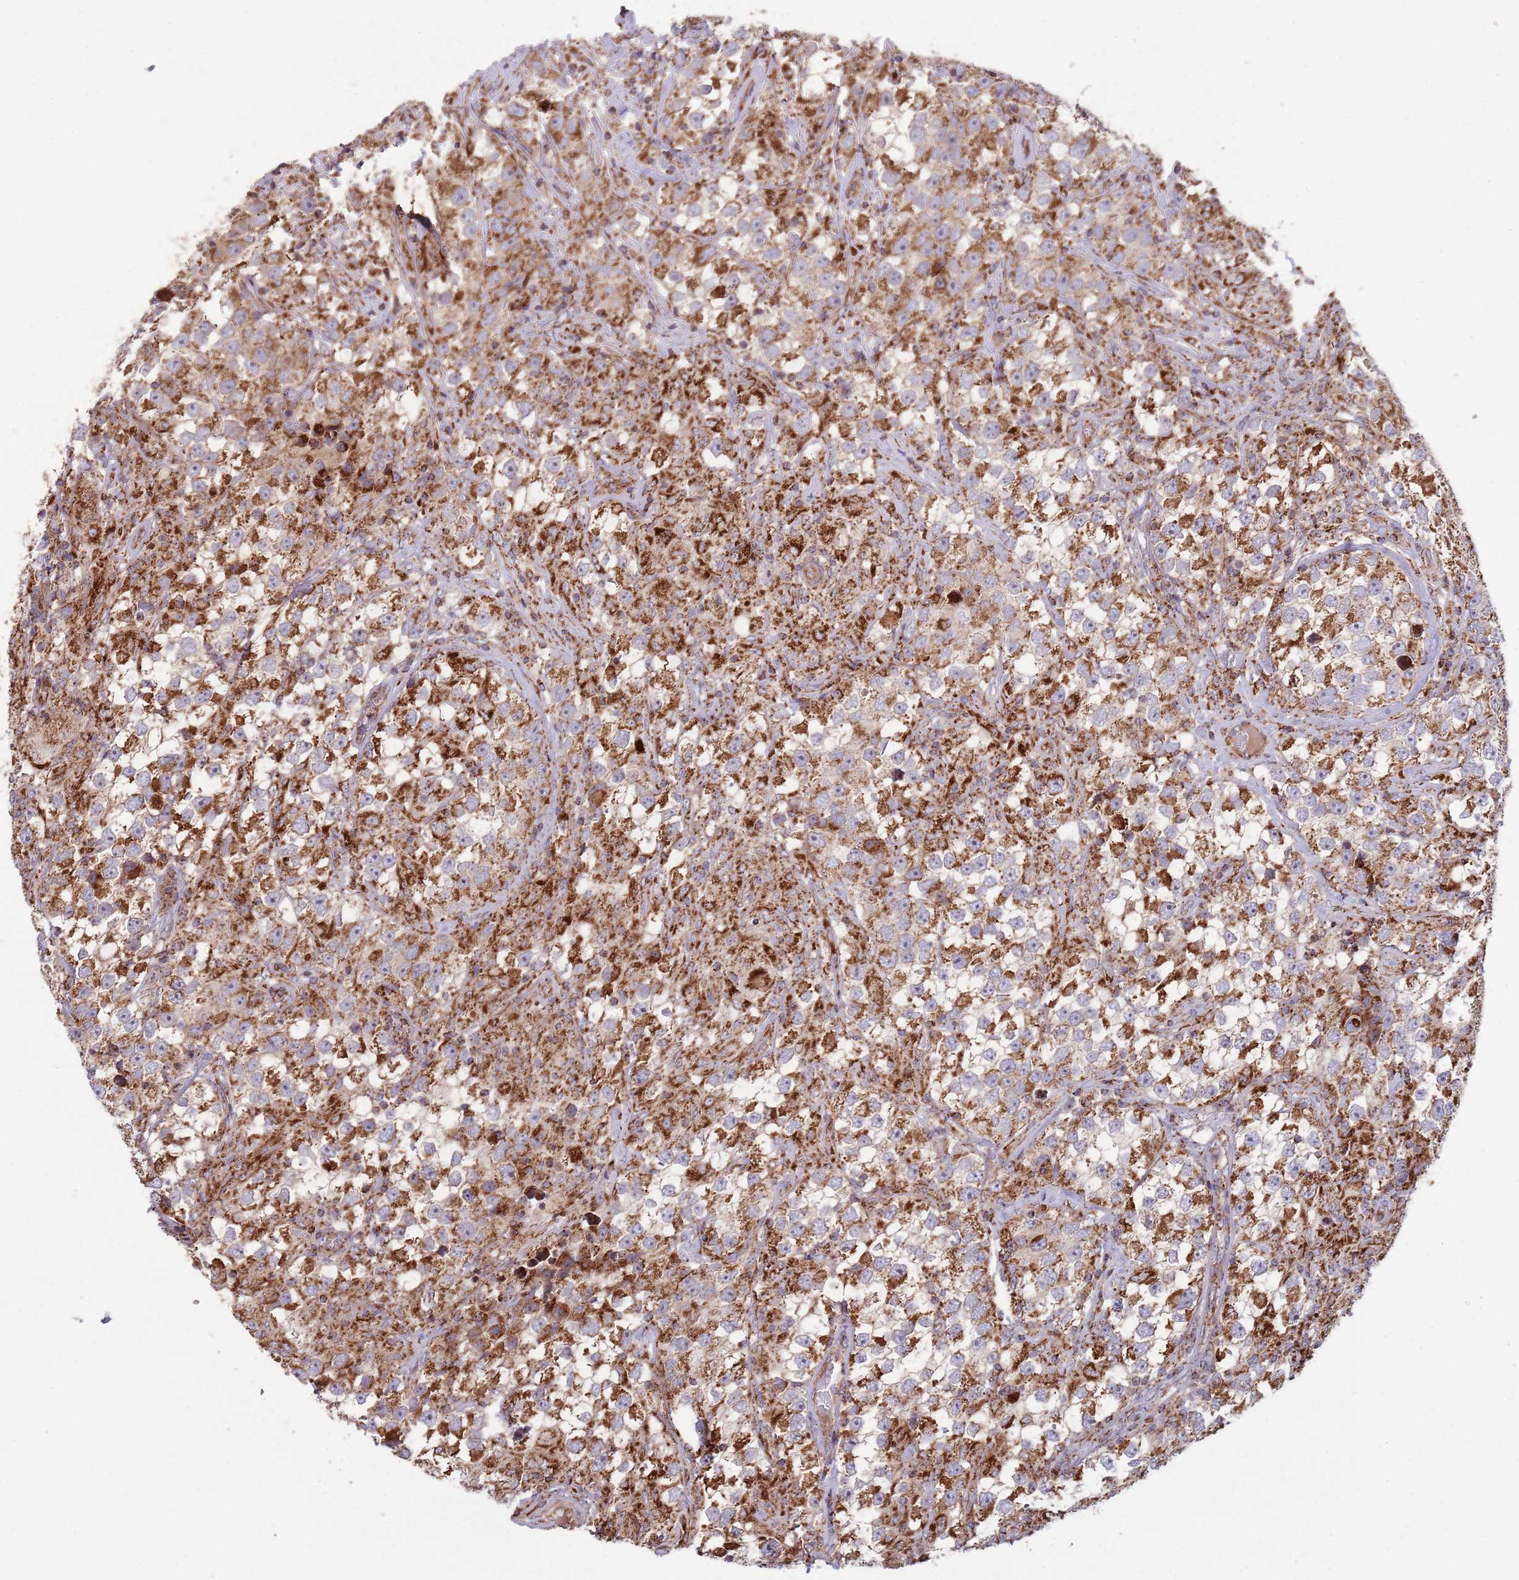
{"staining": {"intensity": "strong", "quantity": "25%-75%", "location": "cytoplasmic/membranous"}, "tissue": "testis cancer", "cell_type": "Tumor cells", "image_type": "cancer", "snomed": [{"axis": "morphology", "description": "Seminoma, NOS"}, {"axis": "topography", "description": "Testis"}], "caption": "A high amount of strong cytoplasmic/membranous staining is seen in about 25%-75% of tumor cells in testis cancer (seminoma) tissue. Immunohistochemistry stains the protein of interest in brown and the nuclei are stained blue.", "gene": "ATP5PD", "patient": {"sex": "male", "age": 46}}